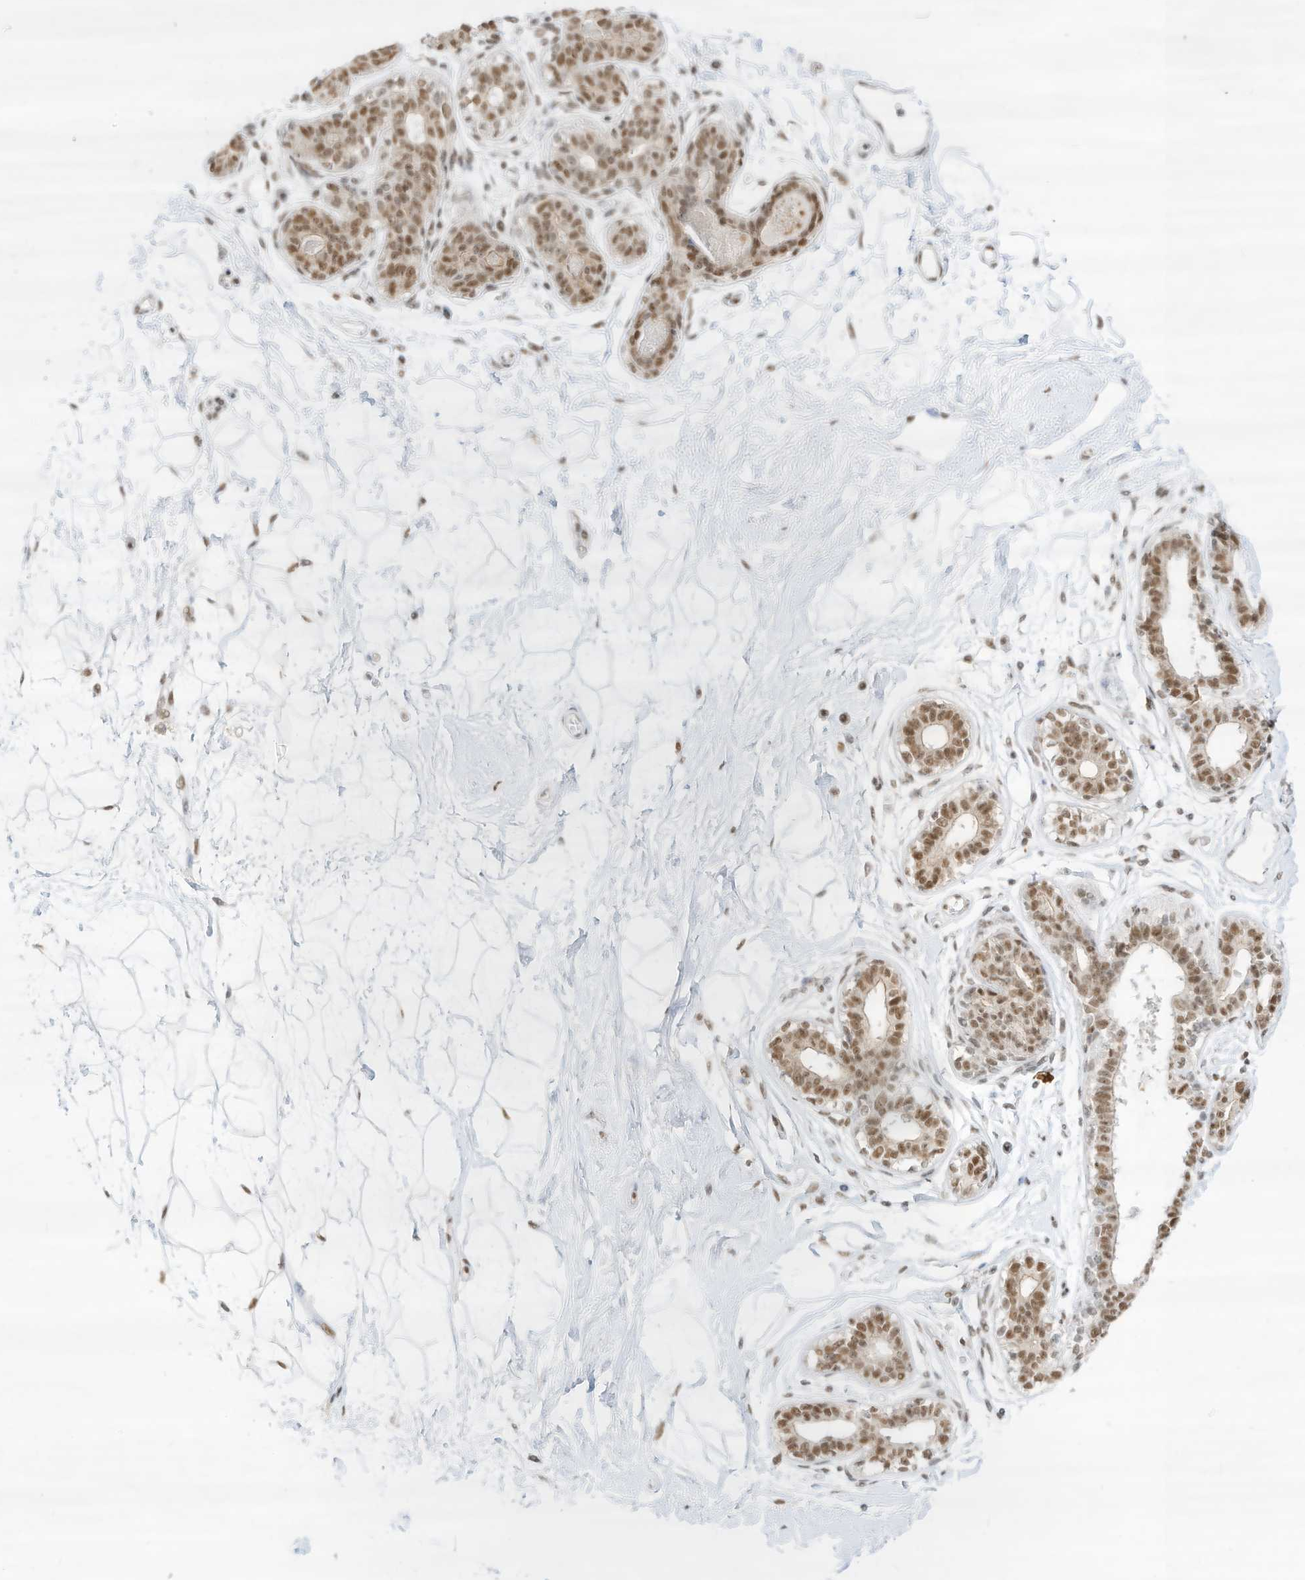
{"staining": {"intensity": "weak", "quantity": ">75%", "location": "nuclear"}, "tissue": "breast", "cell_type": "Adipocytes", "image_type": "normal", "snomed": [{"axis": "morphology", "description": "Normal tissue, NOS"}, {"axis": "topography", "description": "Breast"}], "caption": "A high-resolution image shows immunohistochemistry staining of benign breast, which demonstrates weak nuclear expression in about >75% of adipocytes.", "gene": "NHSL1", "patient": {"sex": "female", "age": 45}}